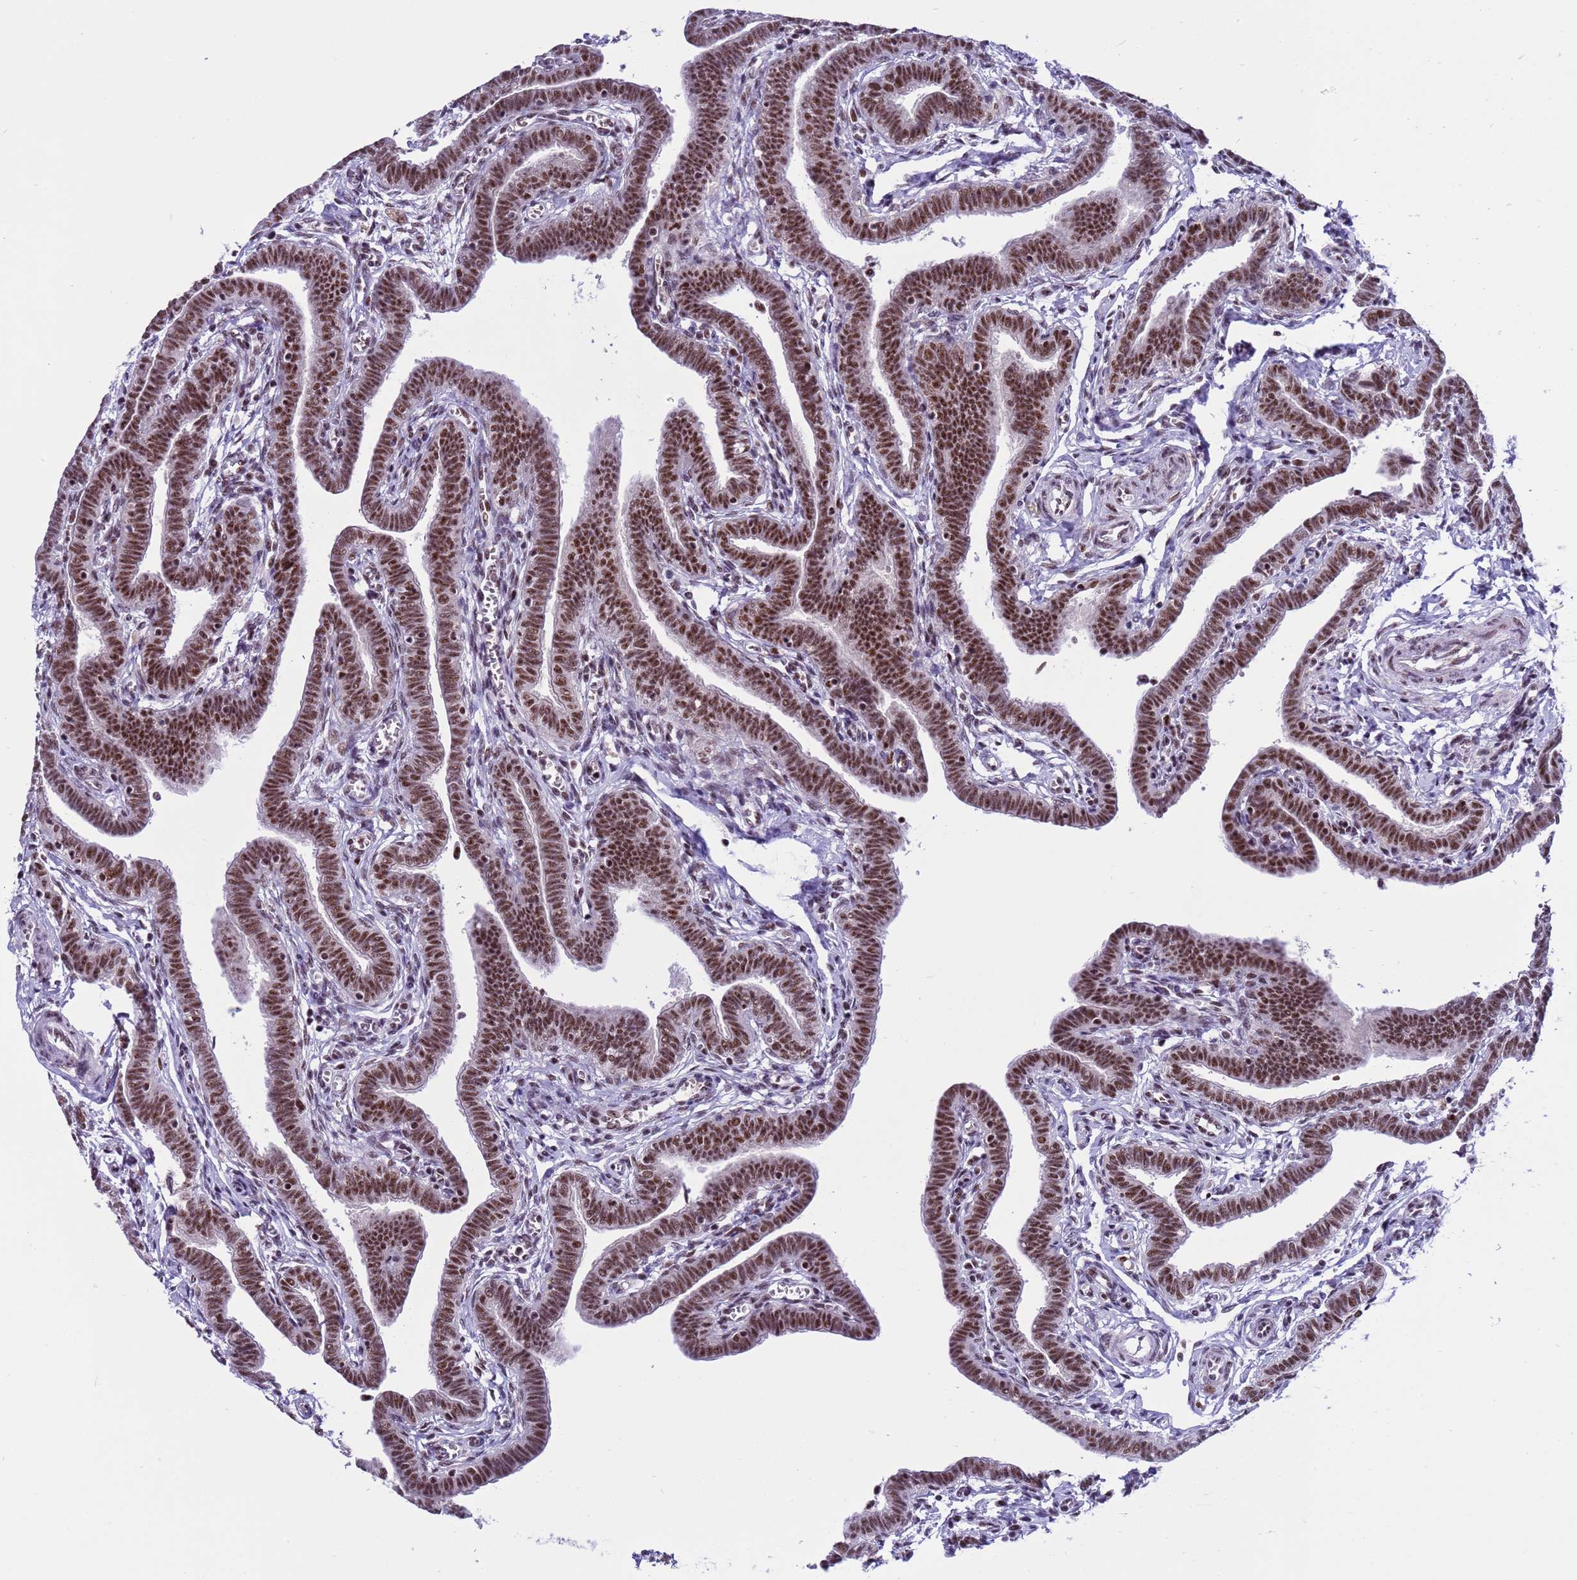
{"staining": {"intensity": "strong", "quantity": ">75%", "location": "nuclear"}, "tissue": "fallopian tube", "cell_type": "Glandular cells", "image_type": "normal", "snomed": [{"axis": "morphology", "description": "Normal tissue, NOS"}, {"axis": "topography", "description": "Fallopian tube"}], "caption": "Glandular cells demonstrate strong nuclear positivity in about >75% of cells in normal fallopian tube.", "gene": "THOC2", "patient": {"sex": "female", "age": 36}}